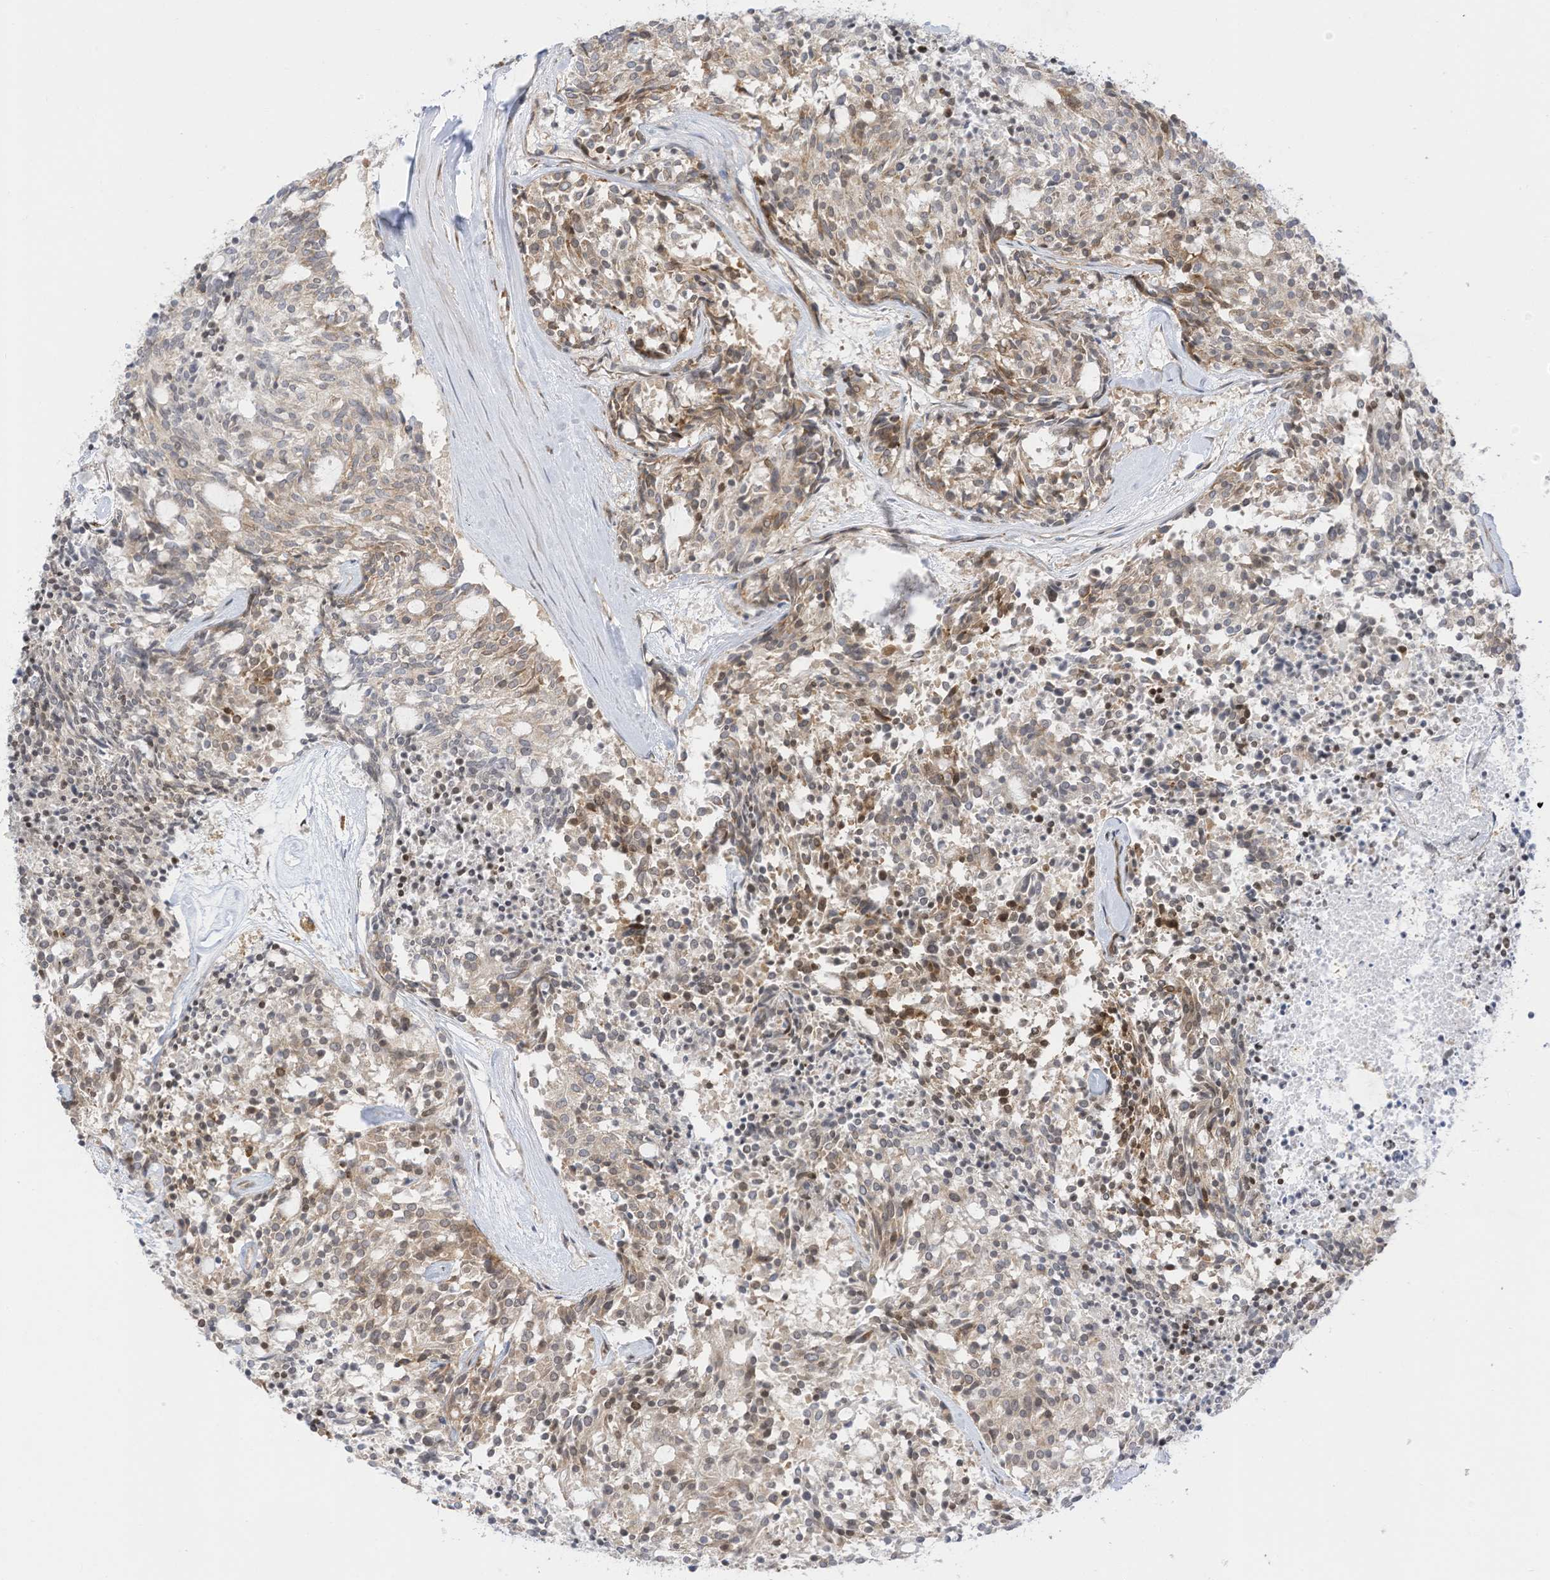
{"staining": {"intensity": "weak", "quantity": "25%-75%", "location": "cytoplasmic/membranous"}, "tissue": "carcinoid", "cell_type": "Tumor cells", "image_type": "cancer", "snomed": [{"axis": "morphology", "description": "Carcinoid, malignant, NOS"}, {"axis": "topography", "description": "Pancreas"}], "caption": "Human malignant carcinoid stained with a brown dye displays weak cytoplasmic/membranous positive positivity in approximately 25%-75% of tumor cells.", "gene": "EDF1", "patient": {"sex": "female", "age": 54}}